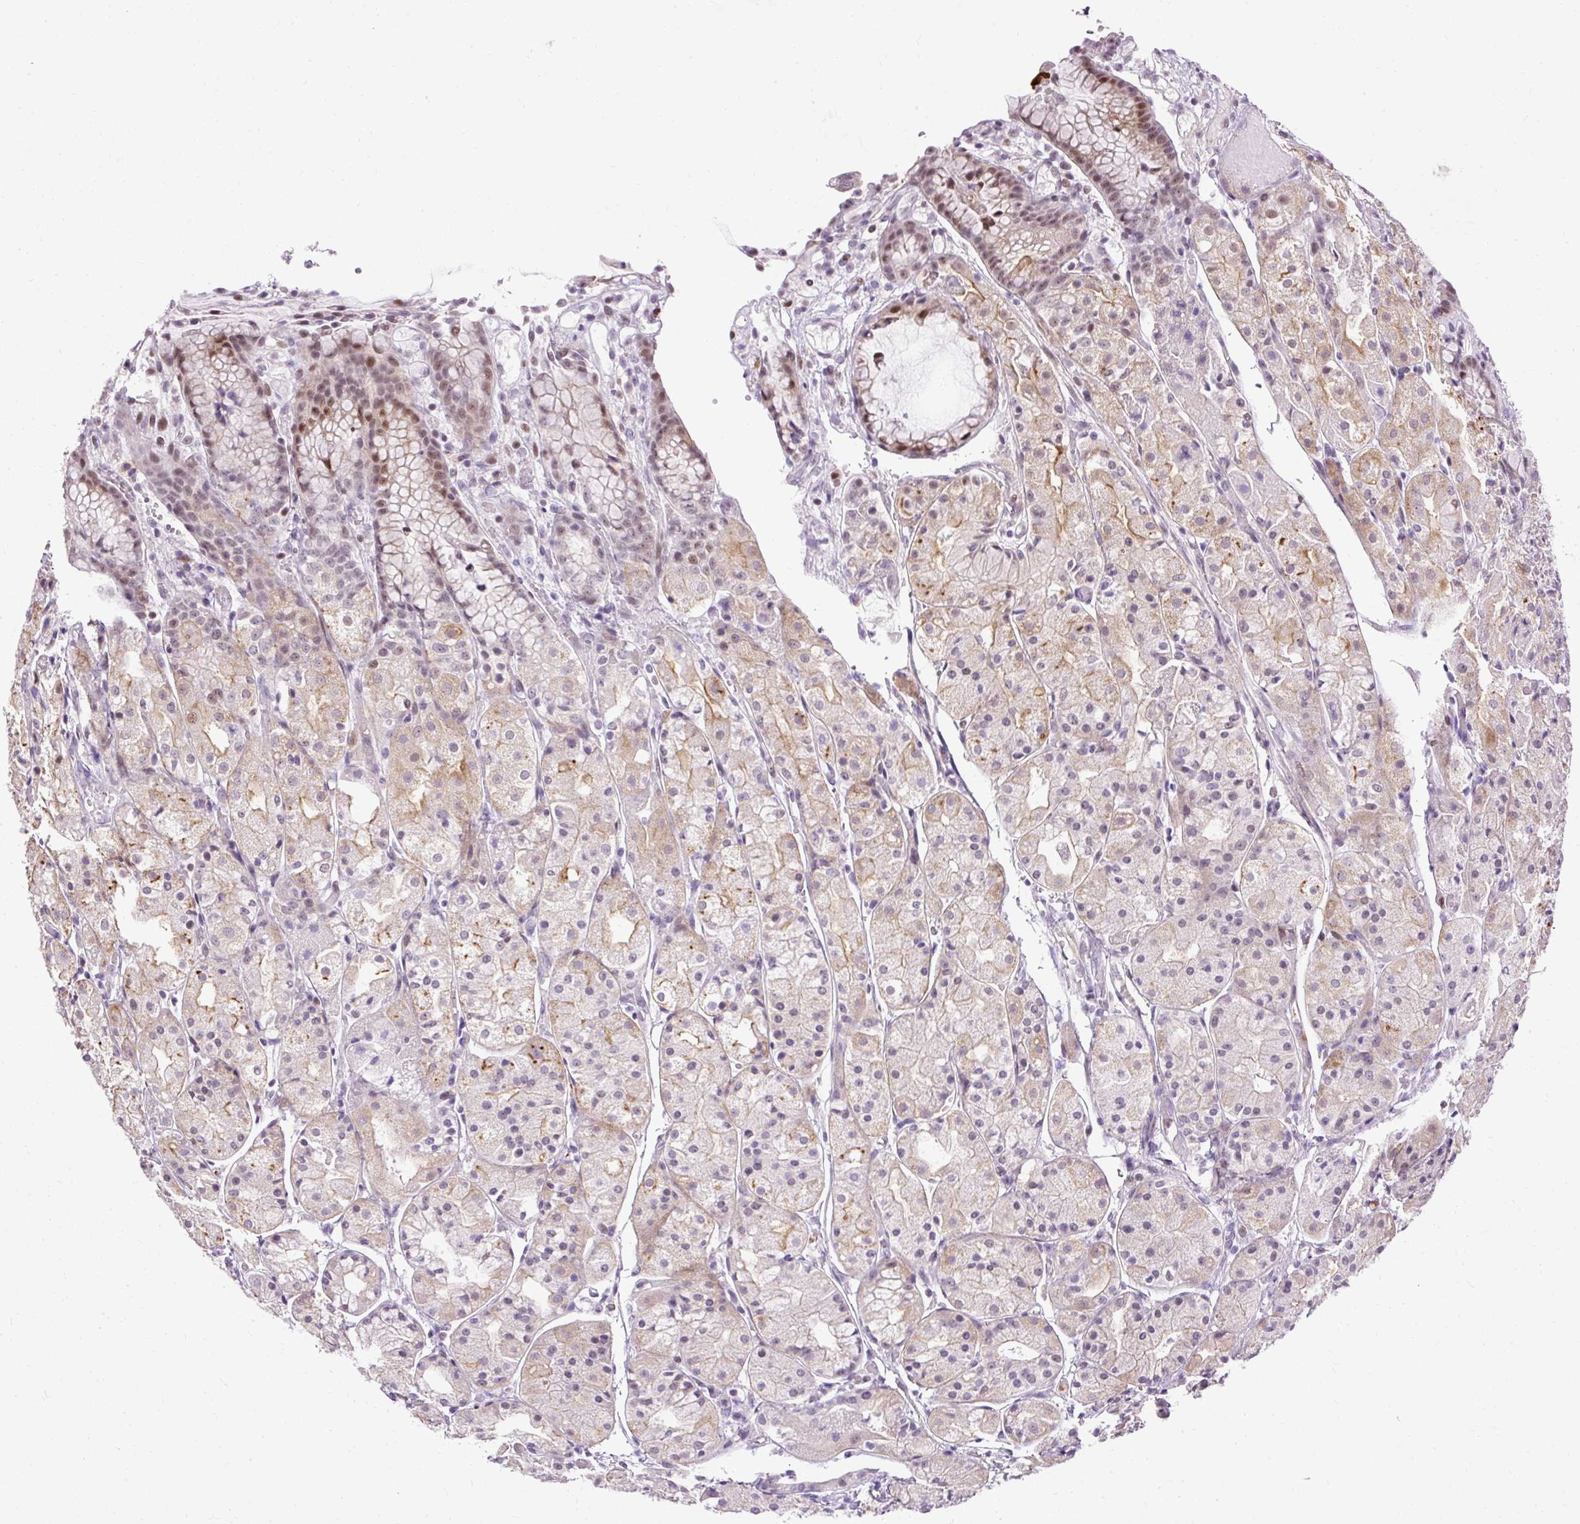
{"staining": {"intensity": "moderate", "quantity": "25%-75%", "location": "cytoplasmic/membranous,nuclear"}, "tissue": "stomach", "cell_type": "Glandular cells", "image_type": "normal", "snomed": [{"axis": "morphology", "description": "Normal tissue, NOS"}, {"axis": "topography", "description": "Stomach, upper"}], "caption": "Moderate cytoplasmic/membranous,nuclear expression for a protein is appreciated in about 25%-75% of glandular cells of benign stomach using immunohistochemistry (IHC).", "gene": "ARHGEF18", "patient": {"sex": "male", "age": 72}}